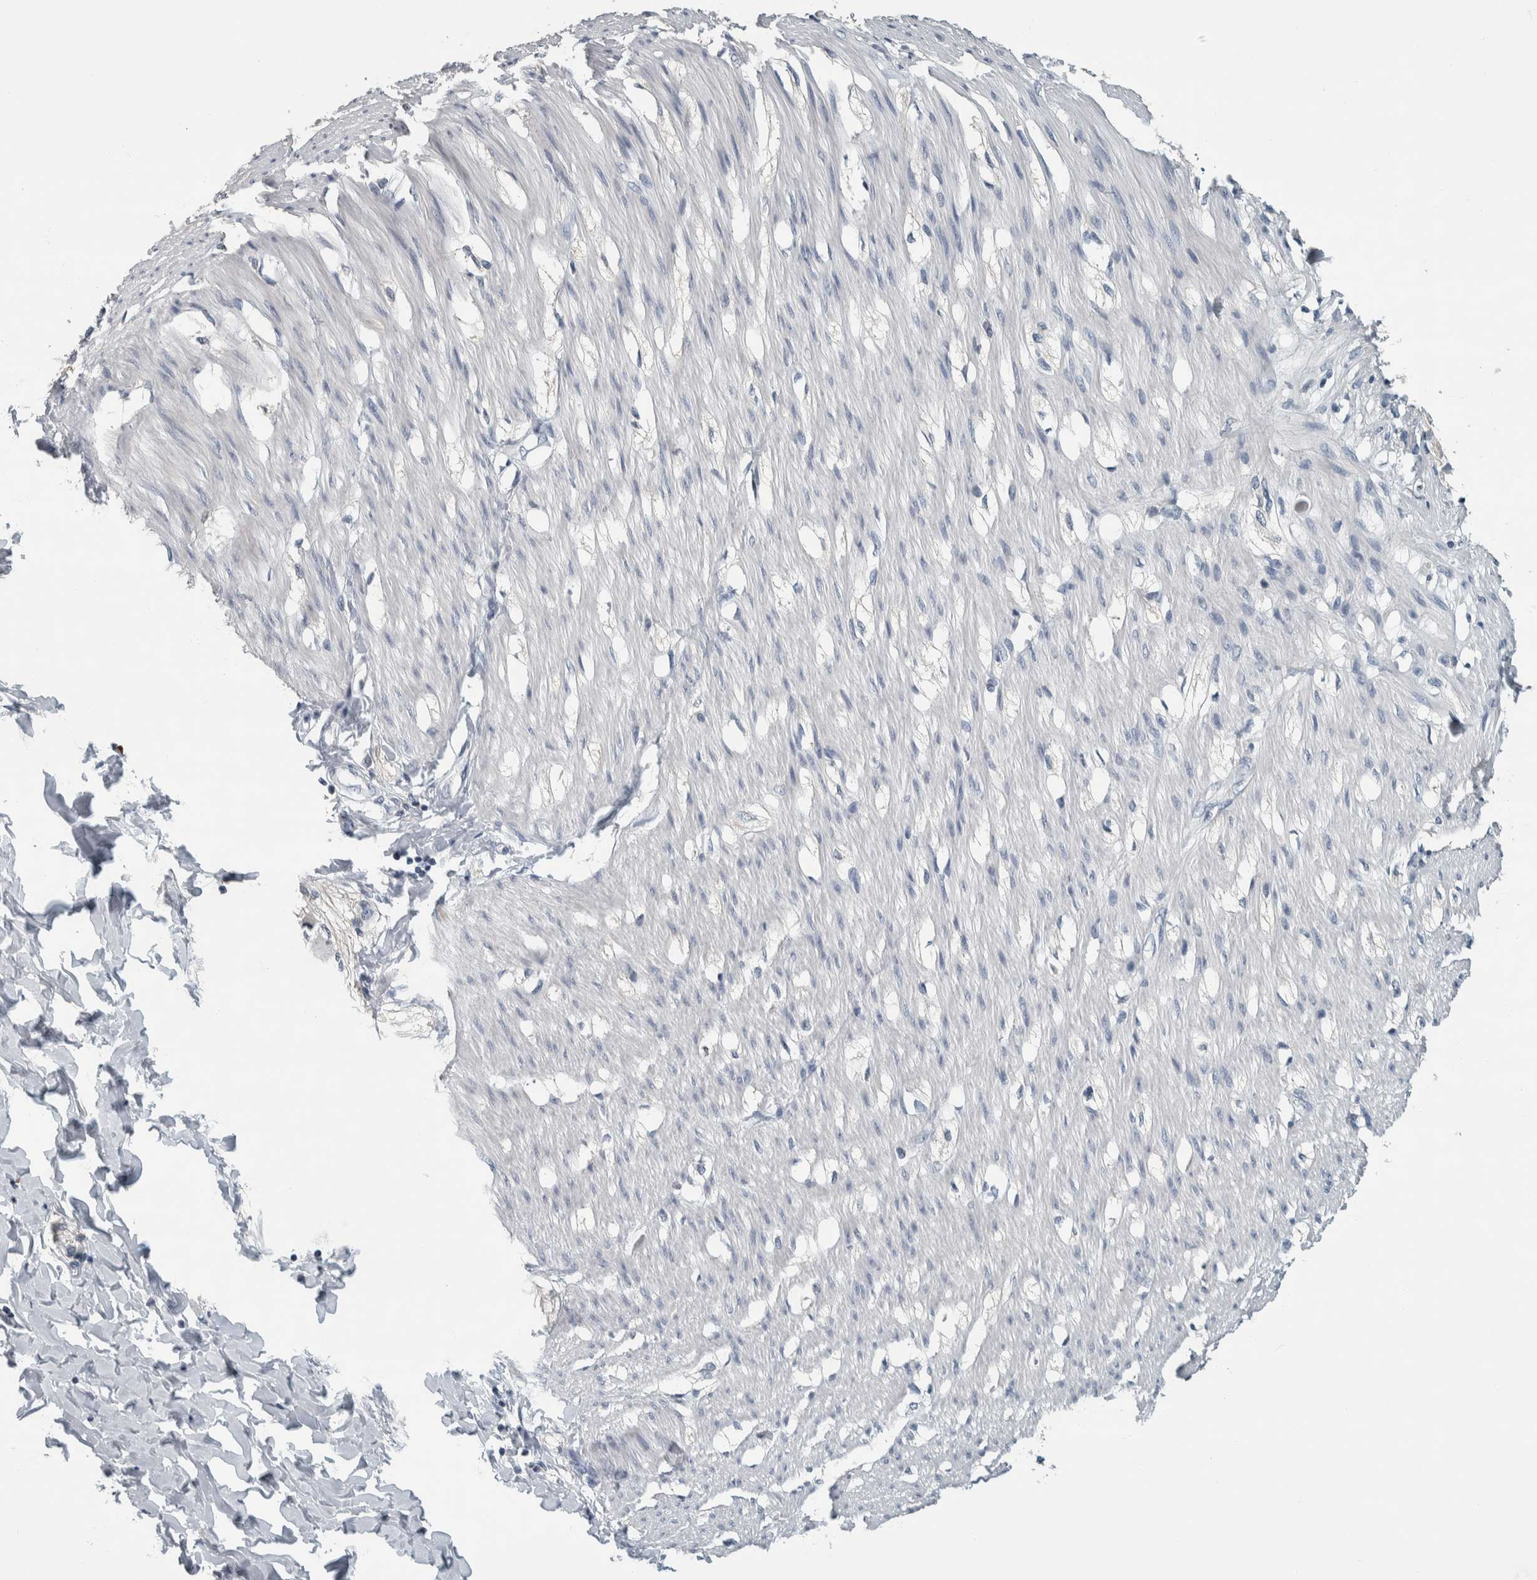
{"staining": {"intensity": "negative", "quantity": "none", "location": "none"}, "tissue": "smooth muscle", "cell_type": "Smooth muscle cells", "image_type": "normal", "snomed": [{"axis": "morphology", "description": "Normal tissue, NOS"}, {"axis": "morphology", "description": "Adenocarcinoma, NOS"}, {"axis": "topography", "description": "Smooth muscle"}, {"axis": "topography", "description": "Colon"}], "caption": "Immunohistochemical staining of unremarkable human smooth muscle displays no significant positivity in smooth muscle cells.", "gene": "CAVIN4", "patient": {"sex": "male", "age": 14}}